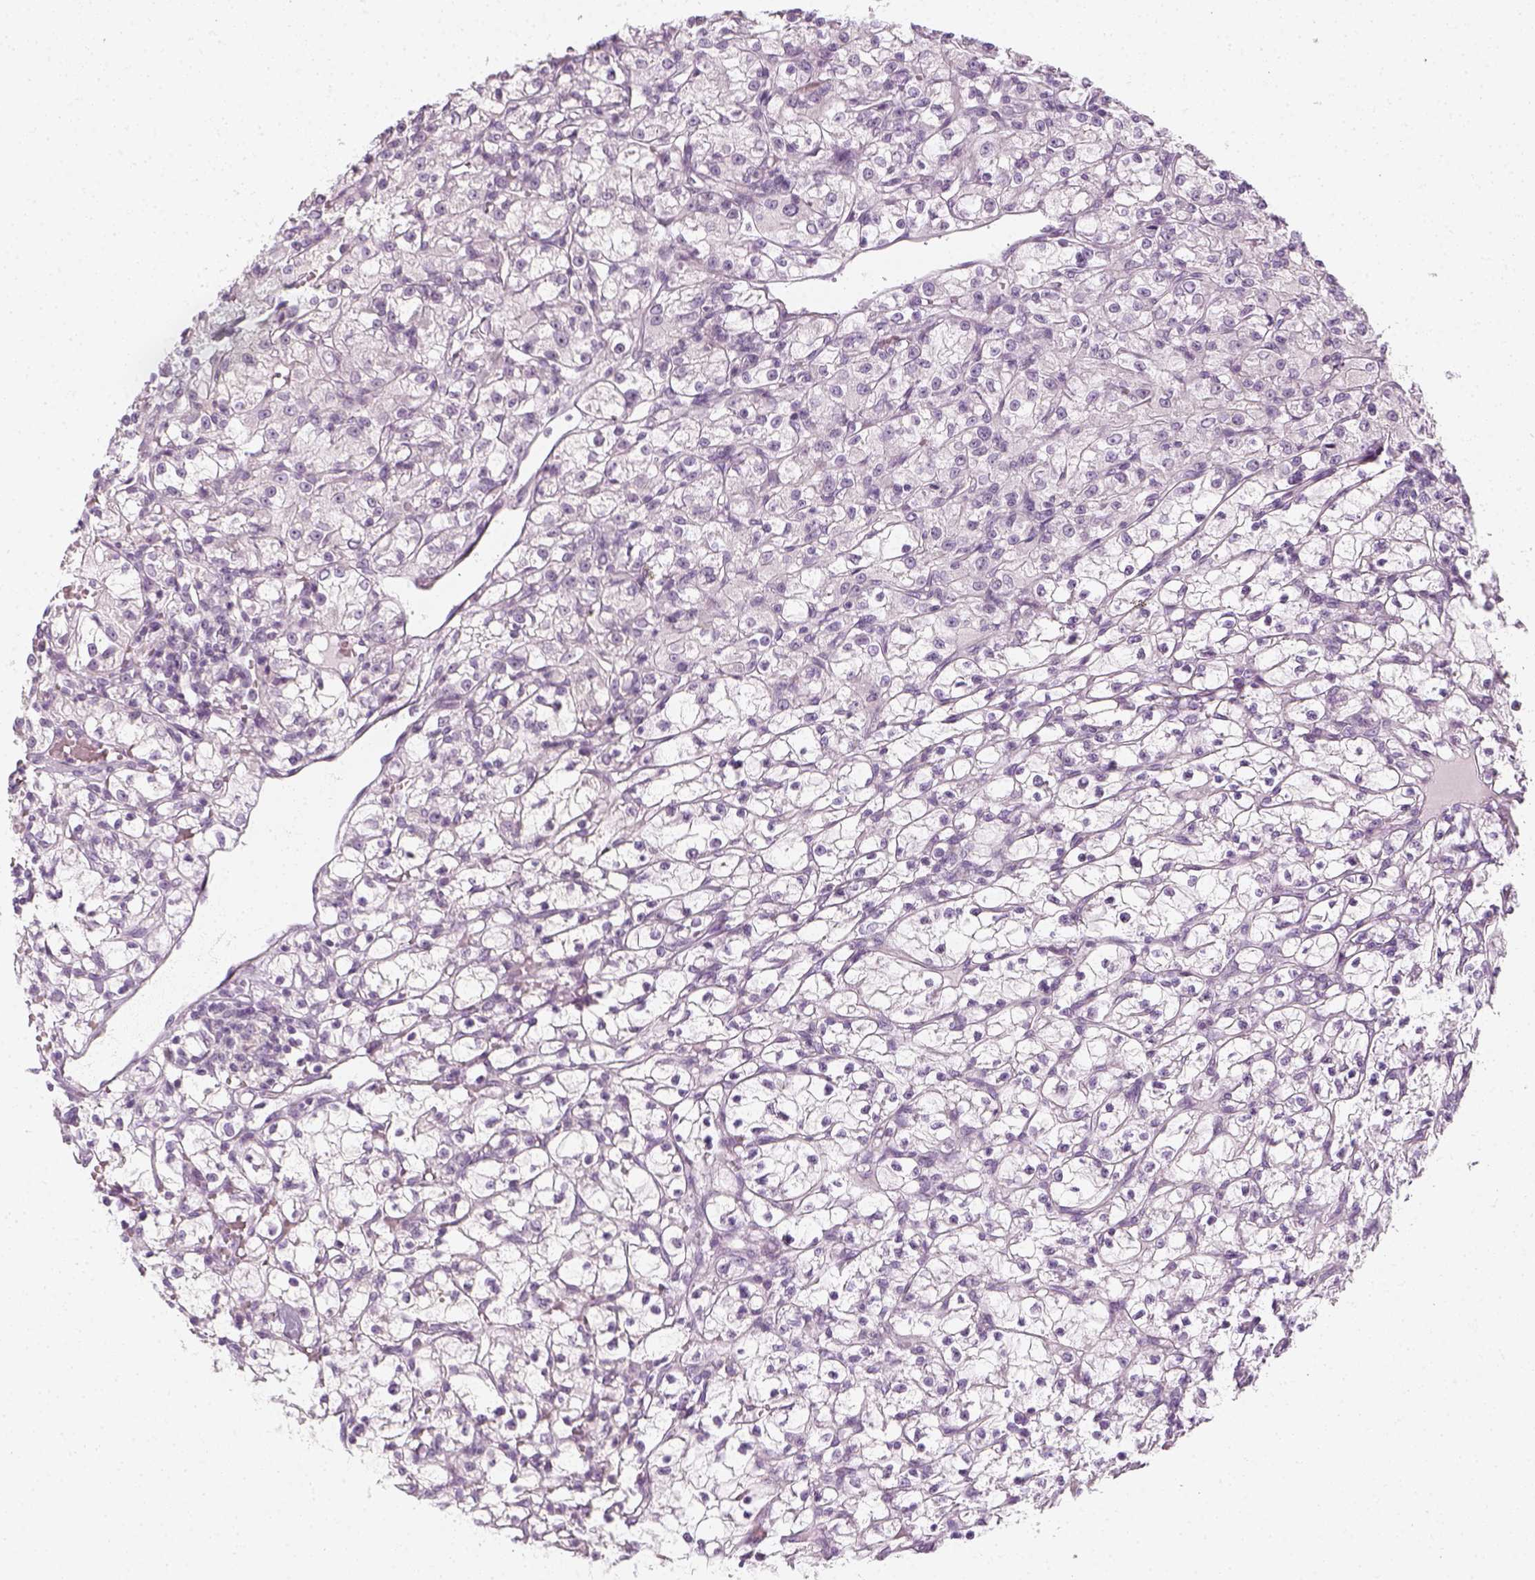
{"staining": {"intensity": "negative", "quantity": "none", "location": "none"}, "tissue": "renal cancer", "cell_type": "Tumor cells", "image_type": "cancer", "snomed": [{"axis": "morphology", "description": "Adenocarcinoma, NOS"}, {"axis": "topography", "description": "Kidney"}], "caption": "A photomicrograph of human renal adenocarcinoma is negative for staining in tumor cells.", "gene": "PRAME", "patient": {"sex": "female", "age": 59}}